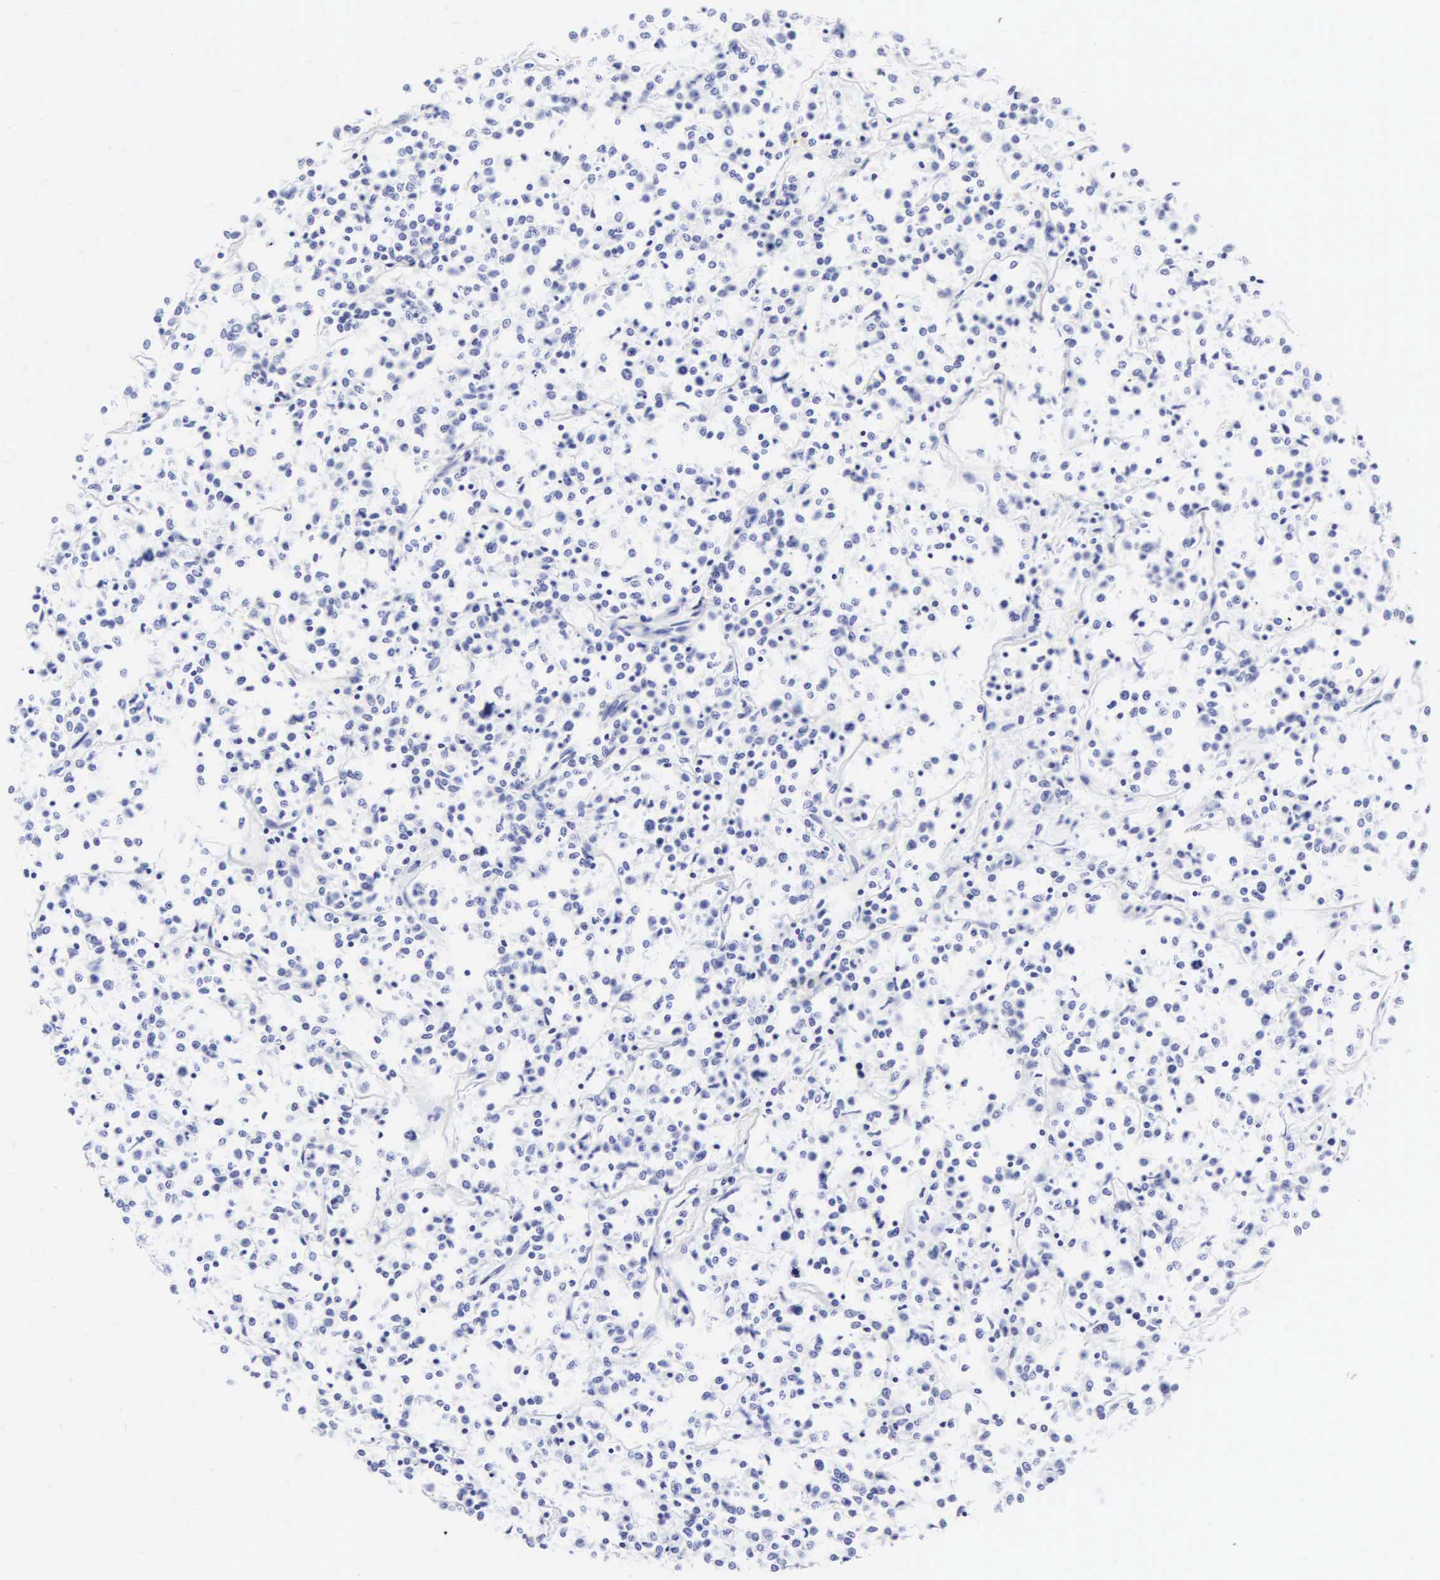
{"staining": {"intensity": "negative", "quantity": "none", "location": "none"}, "tissue": "lymphoma", "cell_type": "Tumor cells", "image_type": "cancer", "snomed": [{"axis": "morphology", "description": "Malignant lymphoma, non-Hodgkin's type, Low grade"}, {"axis": "topography", "description": "Small intestine"}], "caption": "Tumor cells show no significant staining in low-grade malignant lymphoma, non-Hodgkin's type.", "gene": "CGB3", "patient": {"sex": "female", "age": 59}}